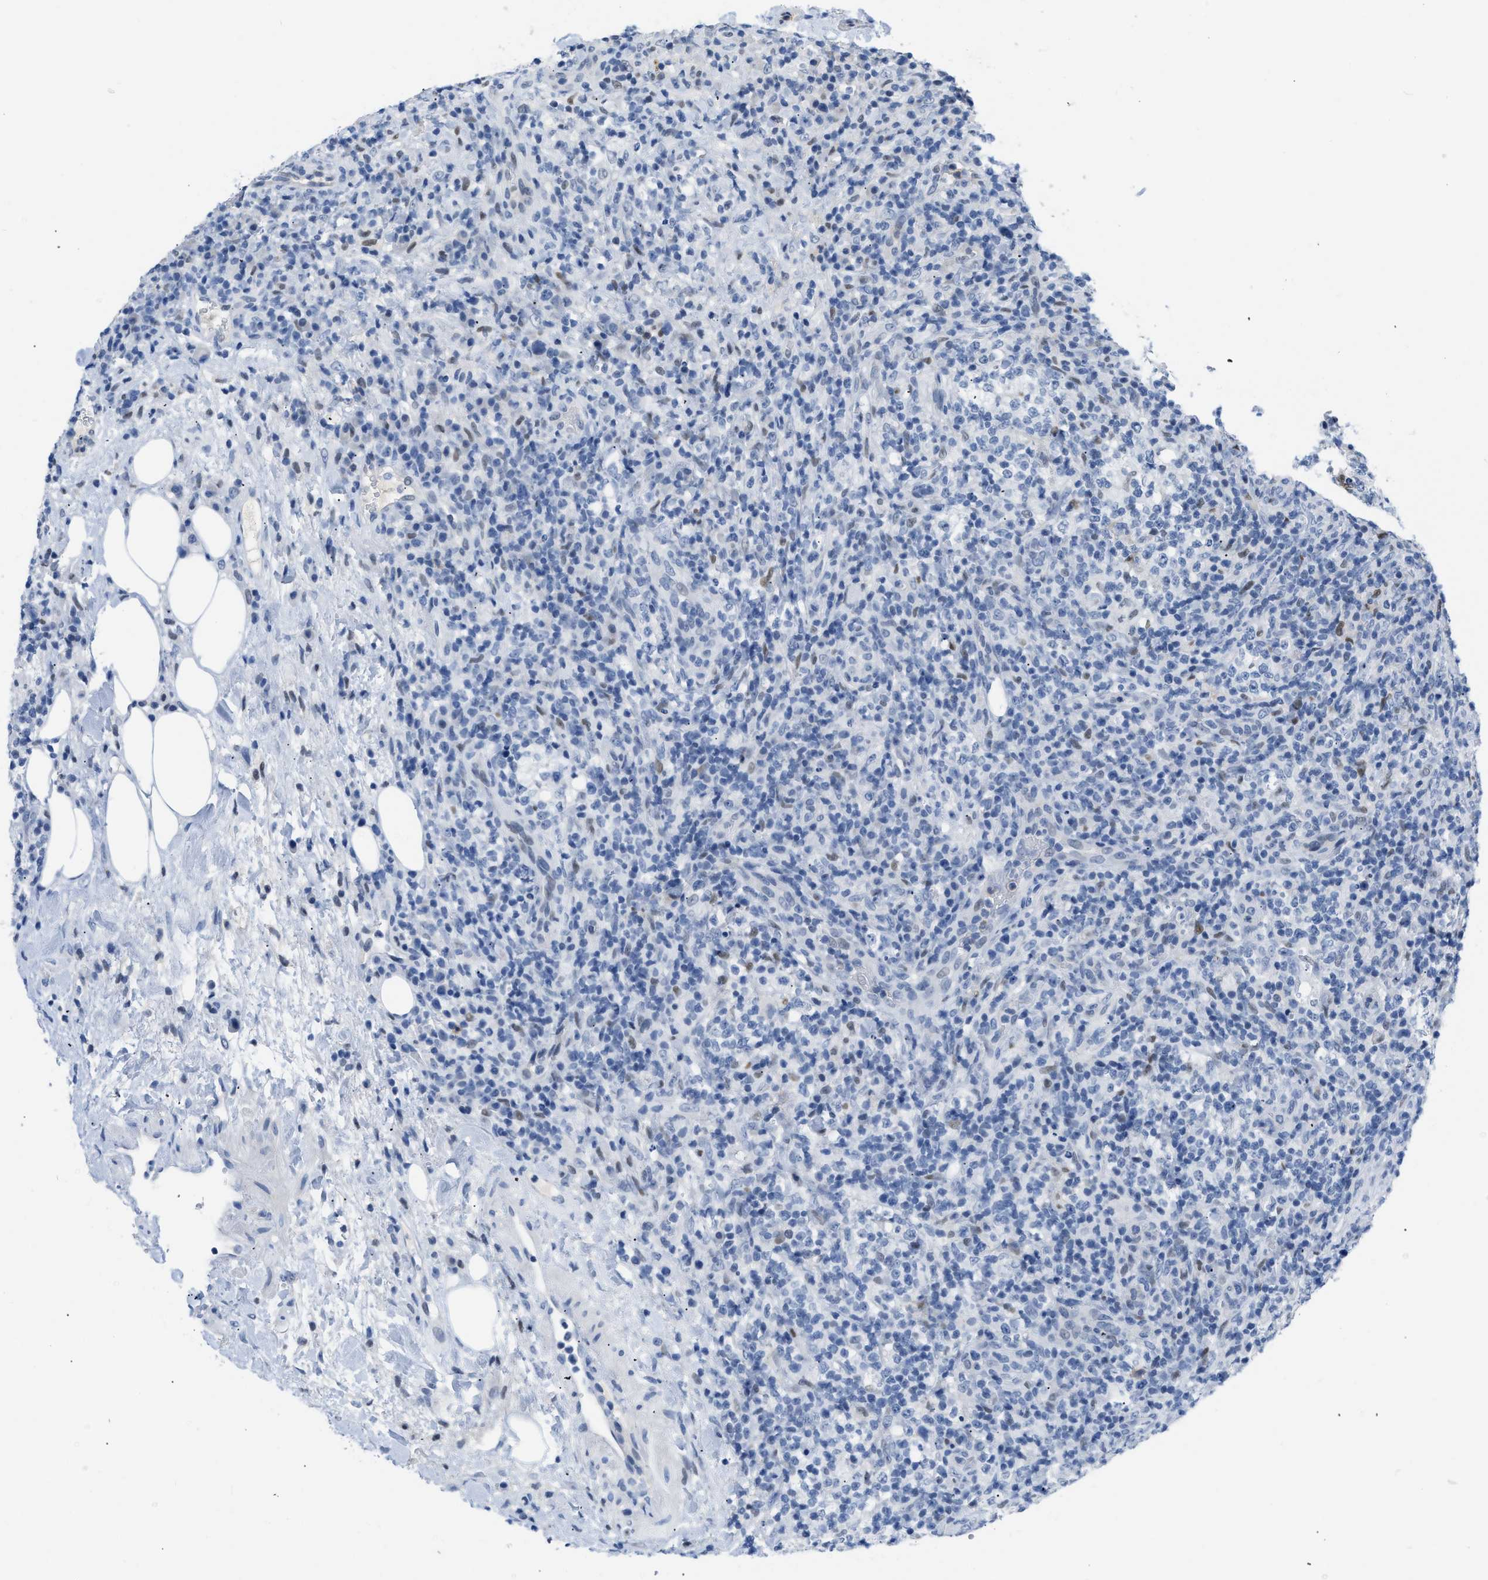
{"staining": {"intensity": "negative", "quantity": "none", "location": "none"}, "tissue": "lymphoma", "cell_type": "Tumor cells", "image_type": "cancer", "snomed": [{"axis": "morphology", "description": "Malignant lymphoma, non-Hodgkin's type, High grade"}, {"axis": "topography", "description": "Lymph node"}], "caption": "Immunohistochemistry micrograph of neoplastic tissue: human malignant lymphoma, non-Hodgkin's type (high-grade) stained with DAB displays no significant protein expression in tumor cells.", "gene": "BOLL", "patient": {"sex": "female", "age": 76}}